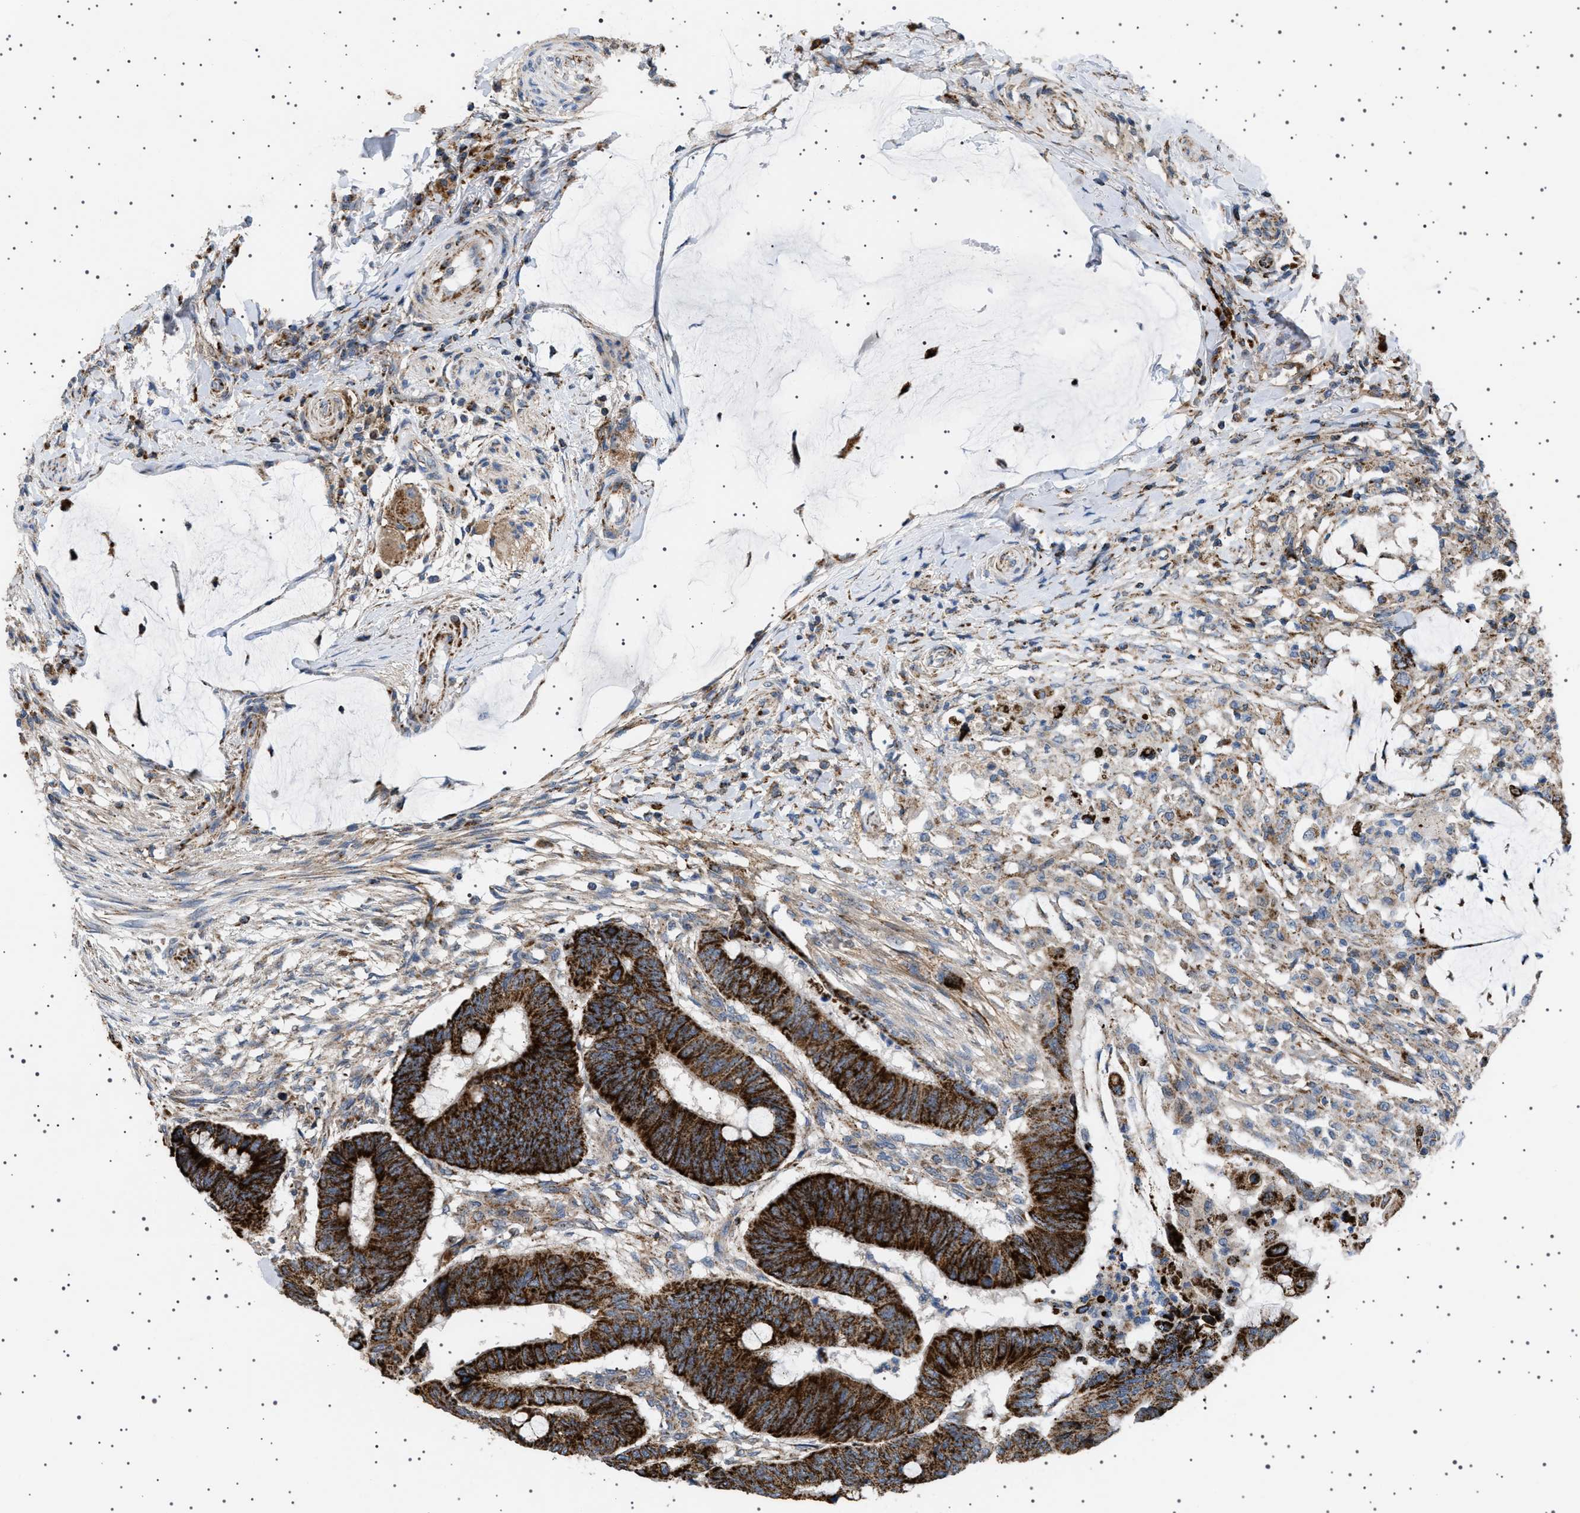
{"staining": {"intensity": "strong", "quantity": ">75%", "location": "cytoplasmic/membranous"}, "tissue": "colorectal cancer", "cell_type": "Tumor cells", "image_type": "cancer", "snomed": [{"axis": "morphology", "description": "Normal tissue, NOS"}, {"axis": "morphology", "description": "Adenocarcinoma, NOS"}, {"axis": "topography", "description": "Rectum"}, {"axis": "topography", "description": "Peripheral nerve tissue"}], "caption": "Protein staining by immunohistochemistry (IHC) reveals strong cytoplasmic/membranous staining in about >75% of tumor cells in colorectal cancer (adenocarcinoma).", "gene": "UBXN8", "patient": {"sex": "male", "age": 92}}